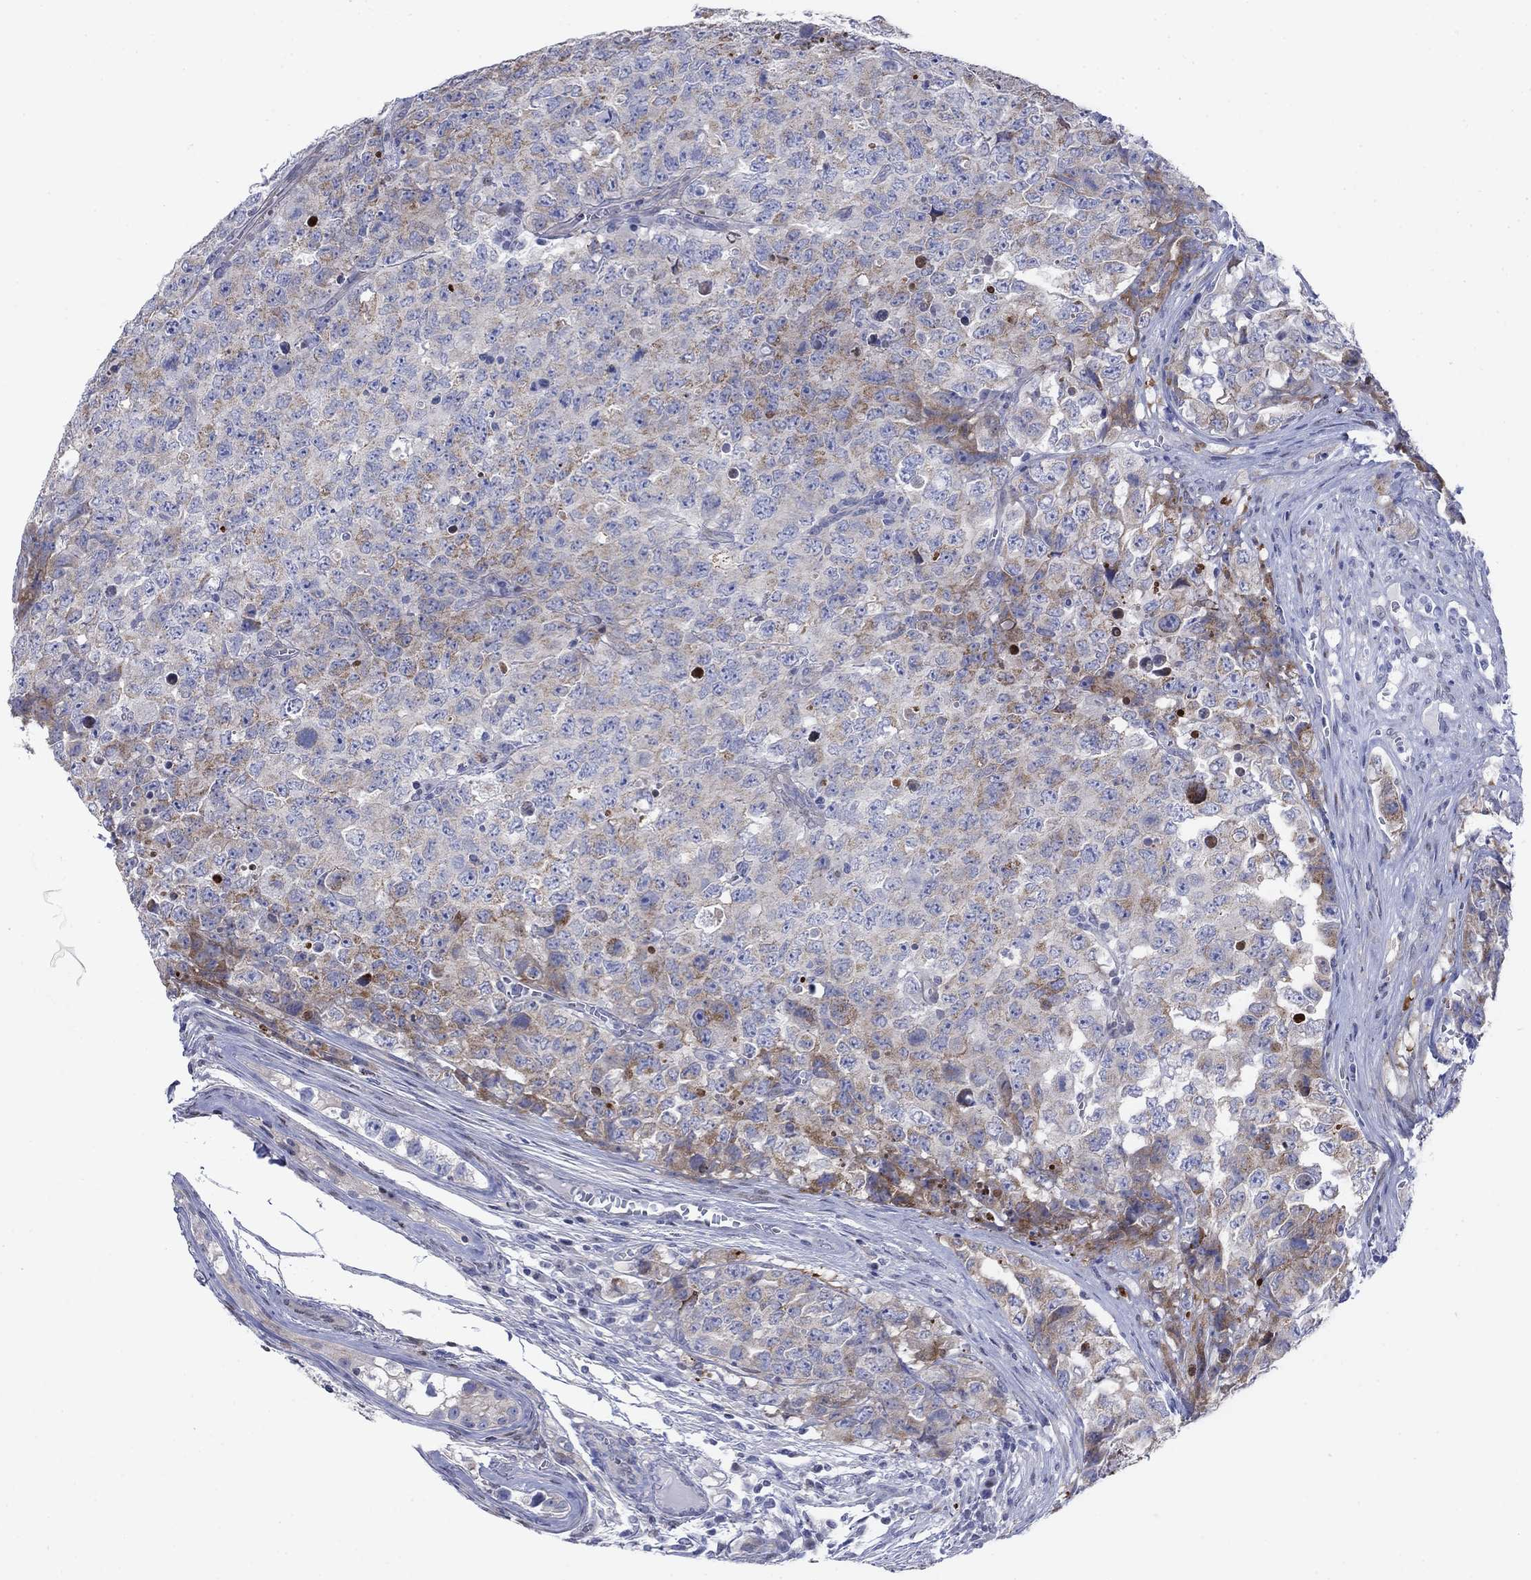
{"staining": {"intensity": "moderate", "quantity": "<25%", "location": "cytoplasmic/membranous"}, "tissue": "testis cancer", "cell_type": "Tumor cells", "image_type": "cancer", "snomed": [{"axis": "morphology", "description": "Carcinoma, Embryonal, NOS"}, {"axis": "topography", "description": "Testis"}], "caption": "Protein analysis of embryonal carcinoma (testis) tissue shows moderate cytoplasmic/membranous positivity in about <25% of tumor cells. (brown staining indicates protein expression, while blue staining denotes nuclei).", "gene": "MYO3A", "patient": {"sex": "male", "age": 23}}